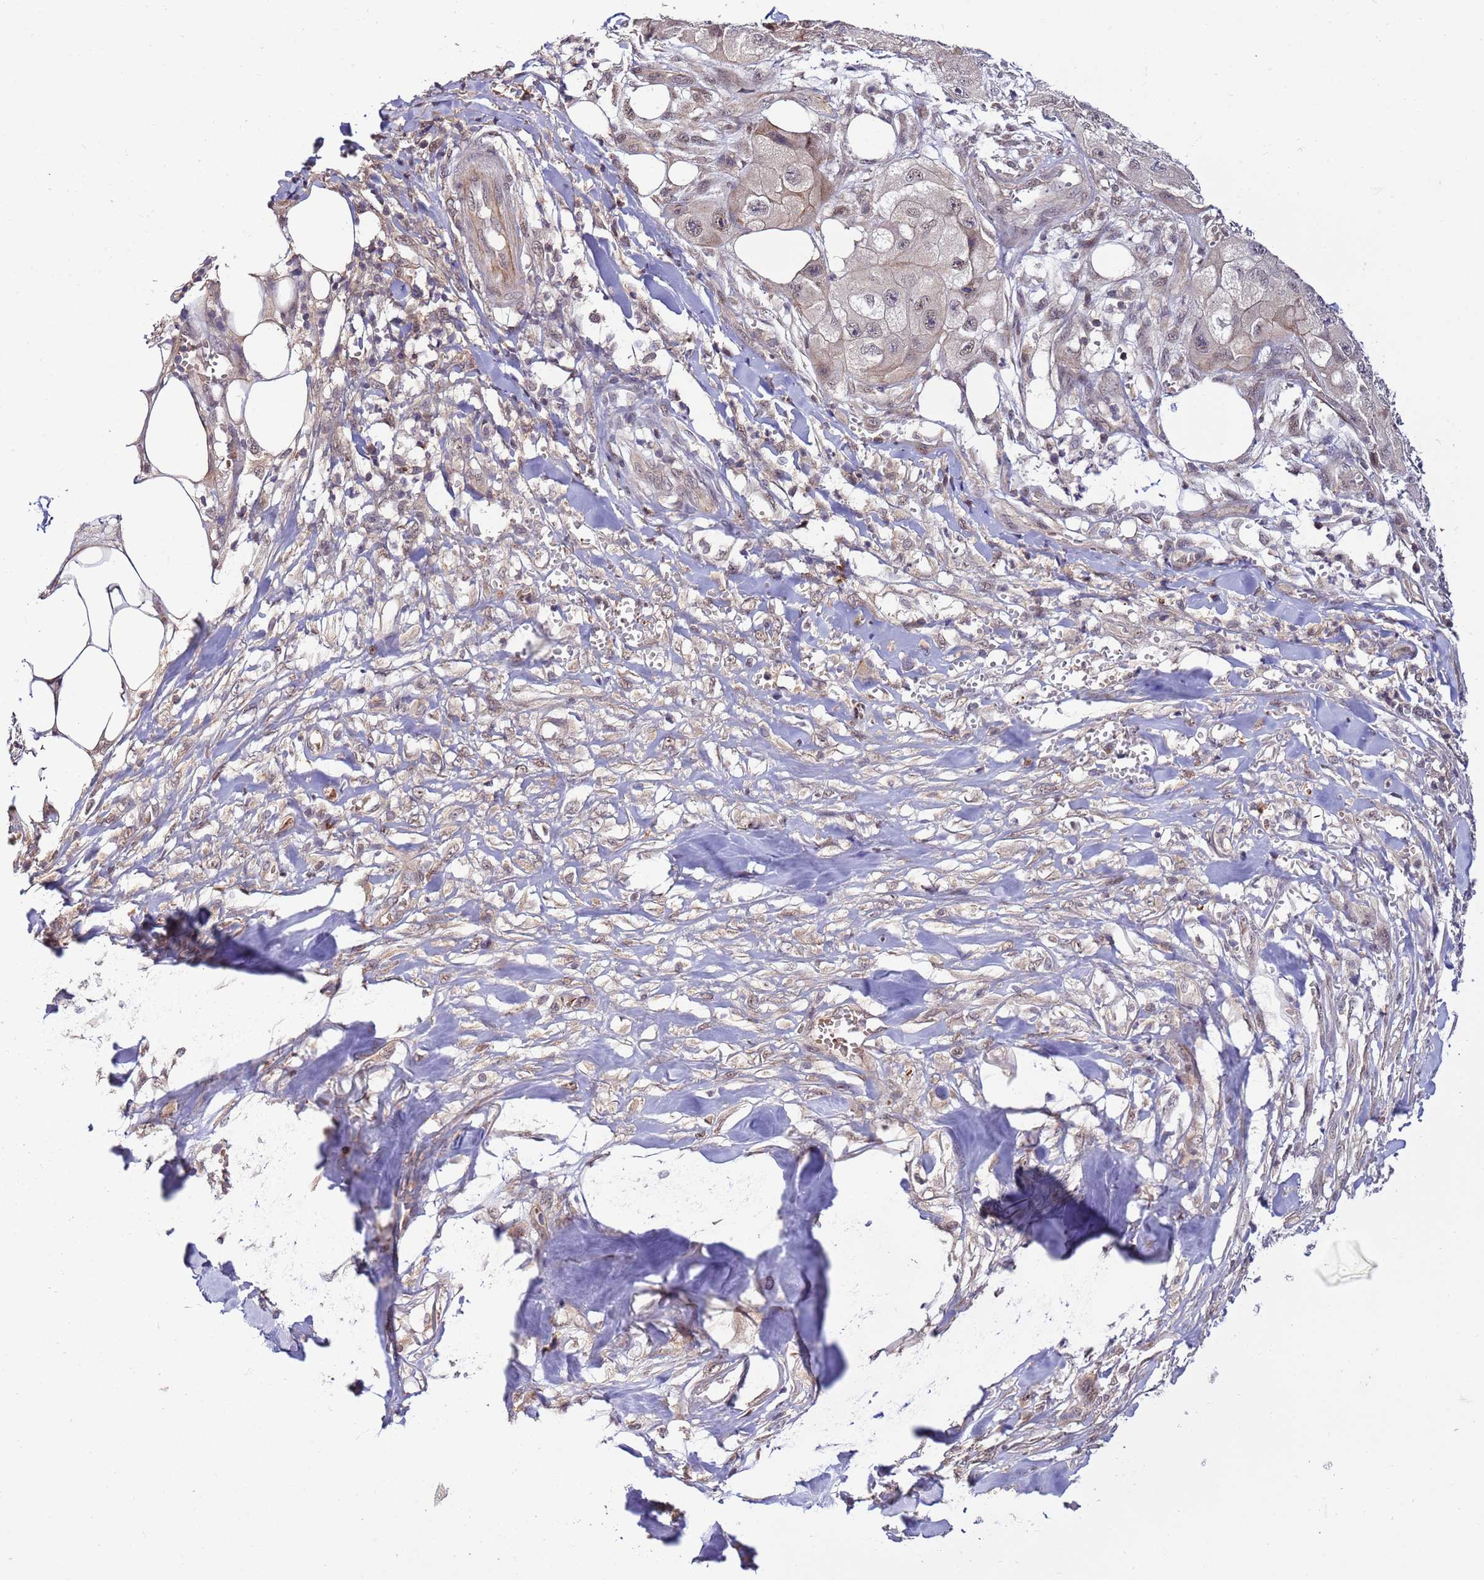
{"staining": {"intensity": "weak", "quantity": ">75%", "location": "nuclear"}, "tissue": "skin cancer", "cell_type": "Tumor cells", "image_type": "cancer", "snomed": [{"axis": "morphology", "description": "Squamous cell carcinoma, NOS"}, {"axis": "topography", "description": "Skin"}, {"axis": "topography", "description": "Subcutis"}], "caption": "Protein positivity by IHC exhibits weak nuclear staining in about >75% of tumor cells in skin cancer.", "gene": "GEN1", "patient": {"sex": "male", "age": 73}}